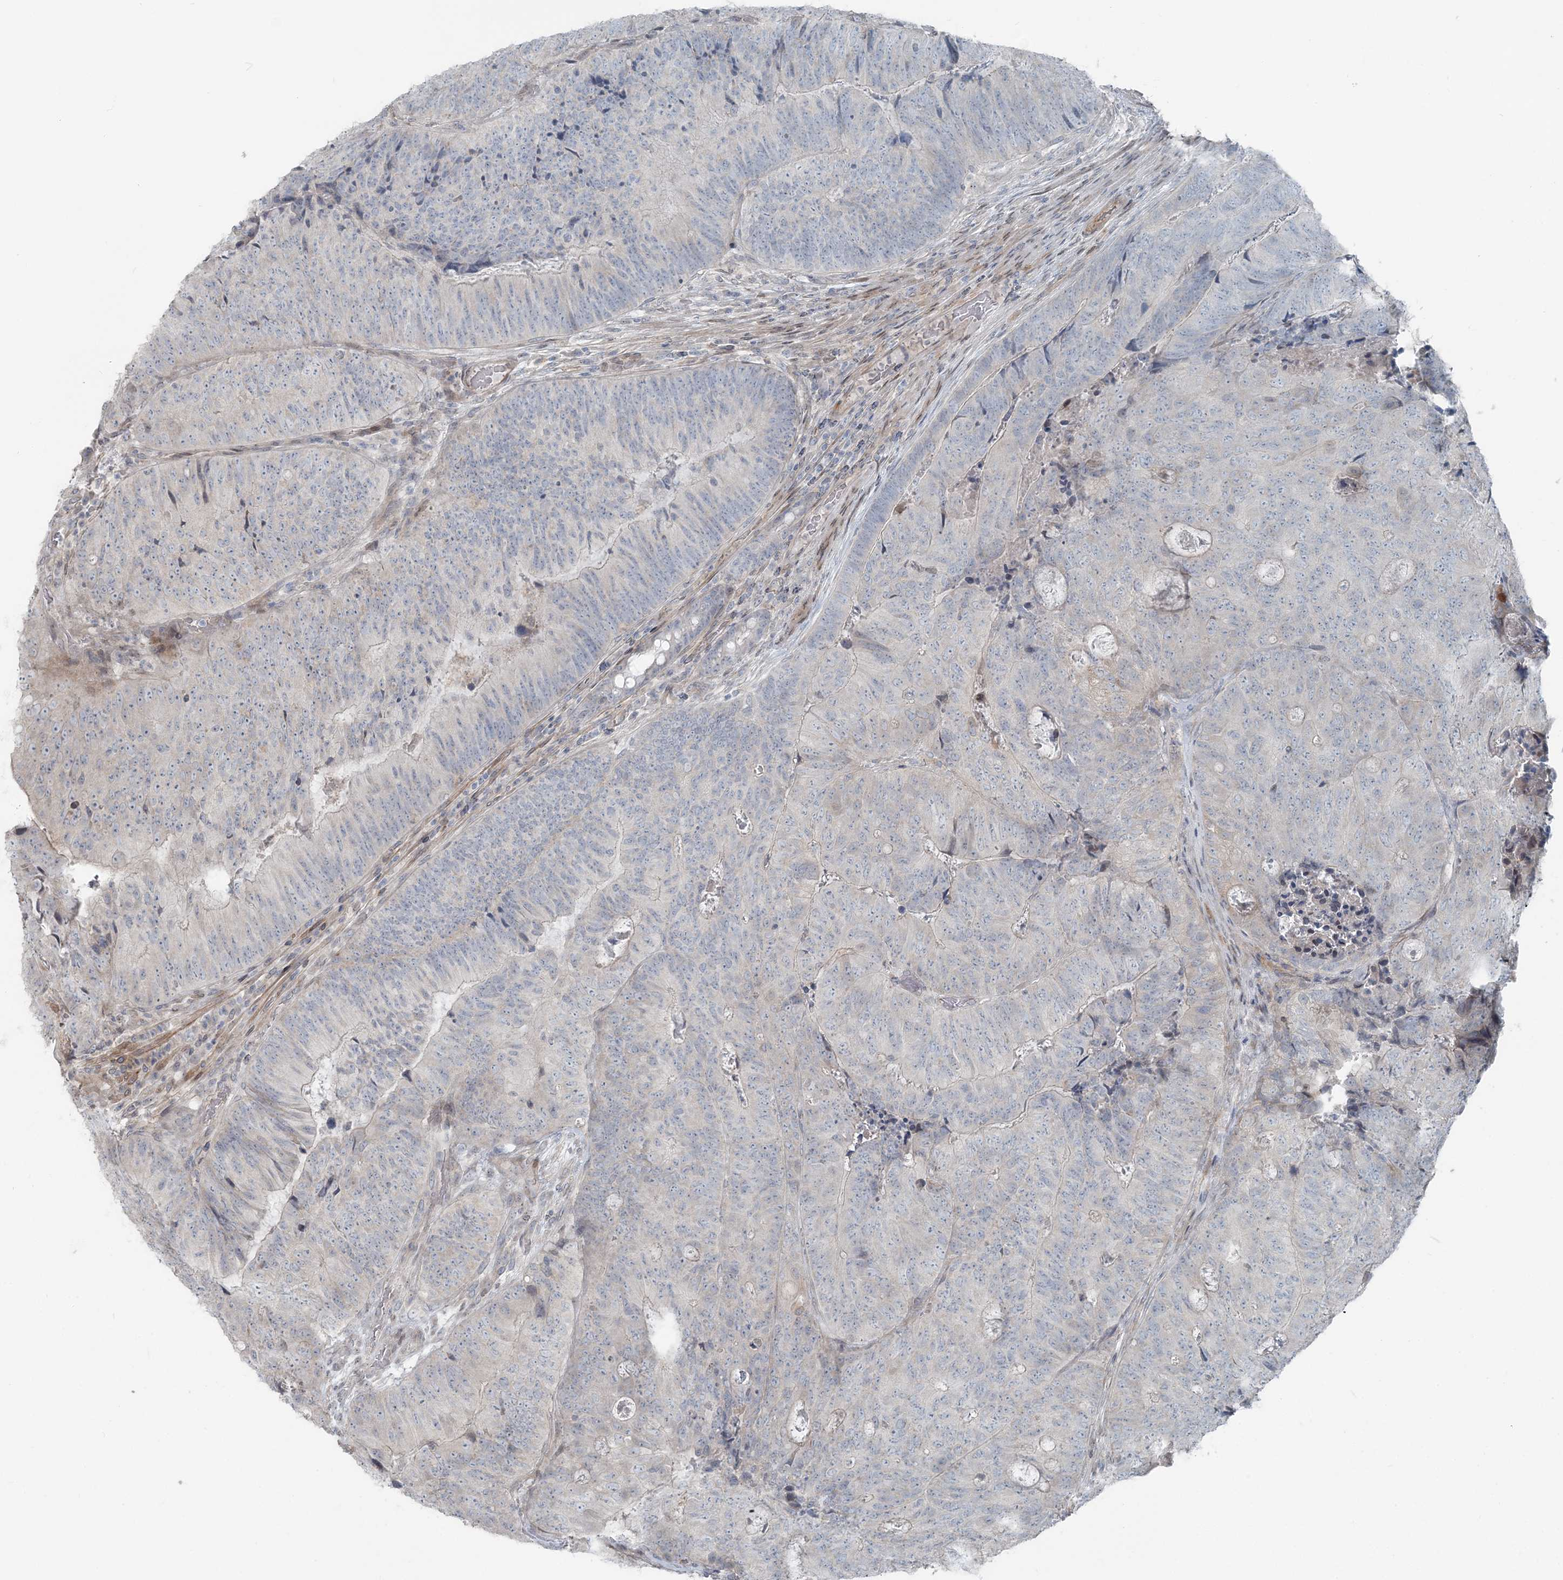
{"staining": {"intensity": "negative", "quantity": "none", "location": "none"}, "tissue": "colorectal cancer", "cell_type": "Tumor cells", "image_type": "cancer", "snomed": [{"axis": "morphology", "description": "Adenocarcinoma, NOS"}, {"axis": "topography", "description": "Colon"}], "caption": "The micrograph demonstrates no significant positivity in tumor cells of colorectal cancer (adenocarcinoma).", "gene": "FBXL17", "patient": {"sex": "female", "age": 67}}